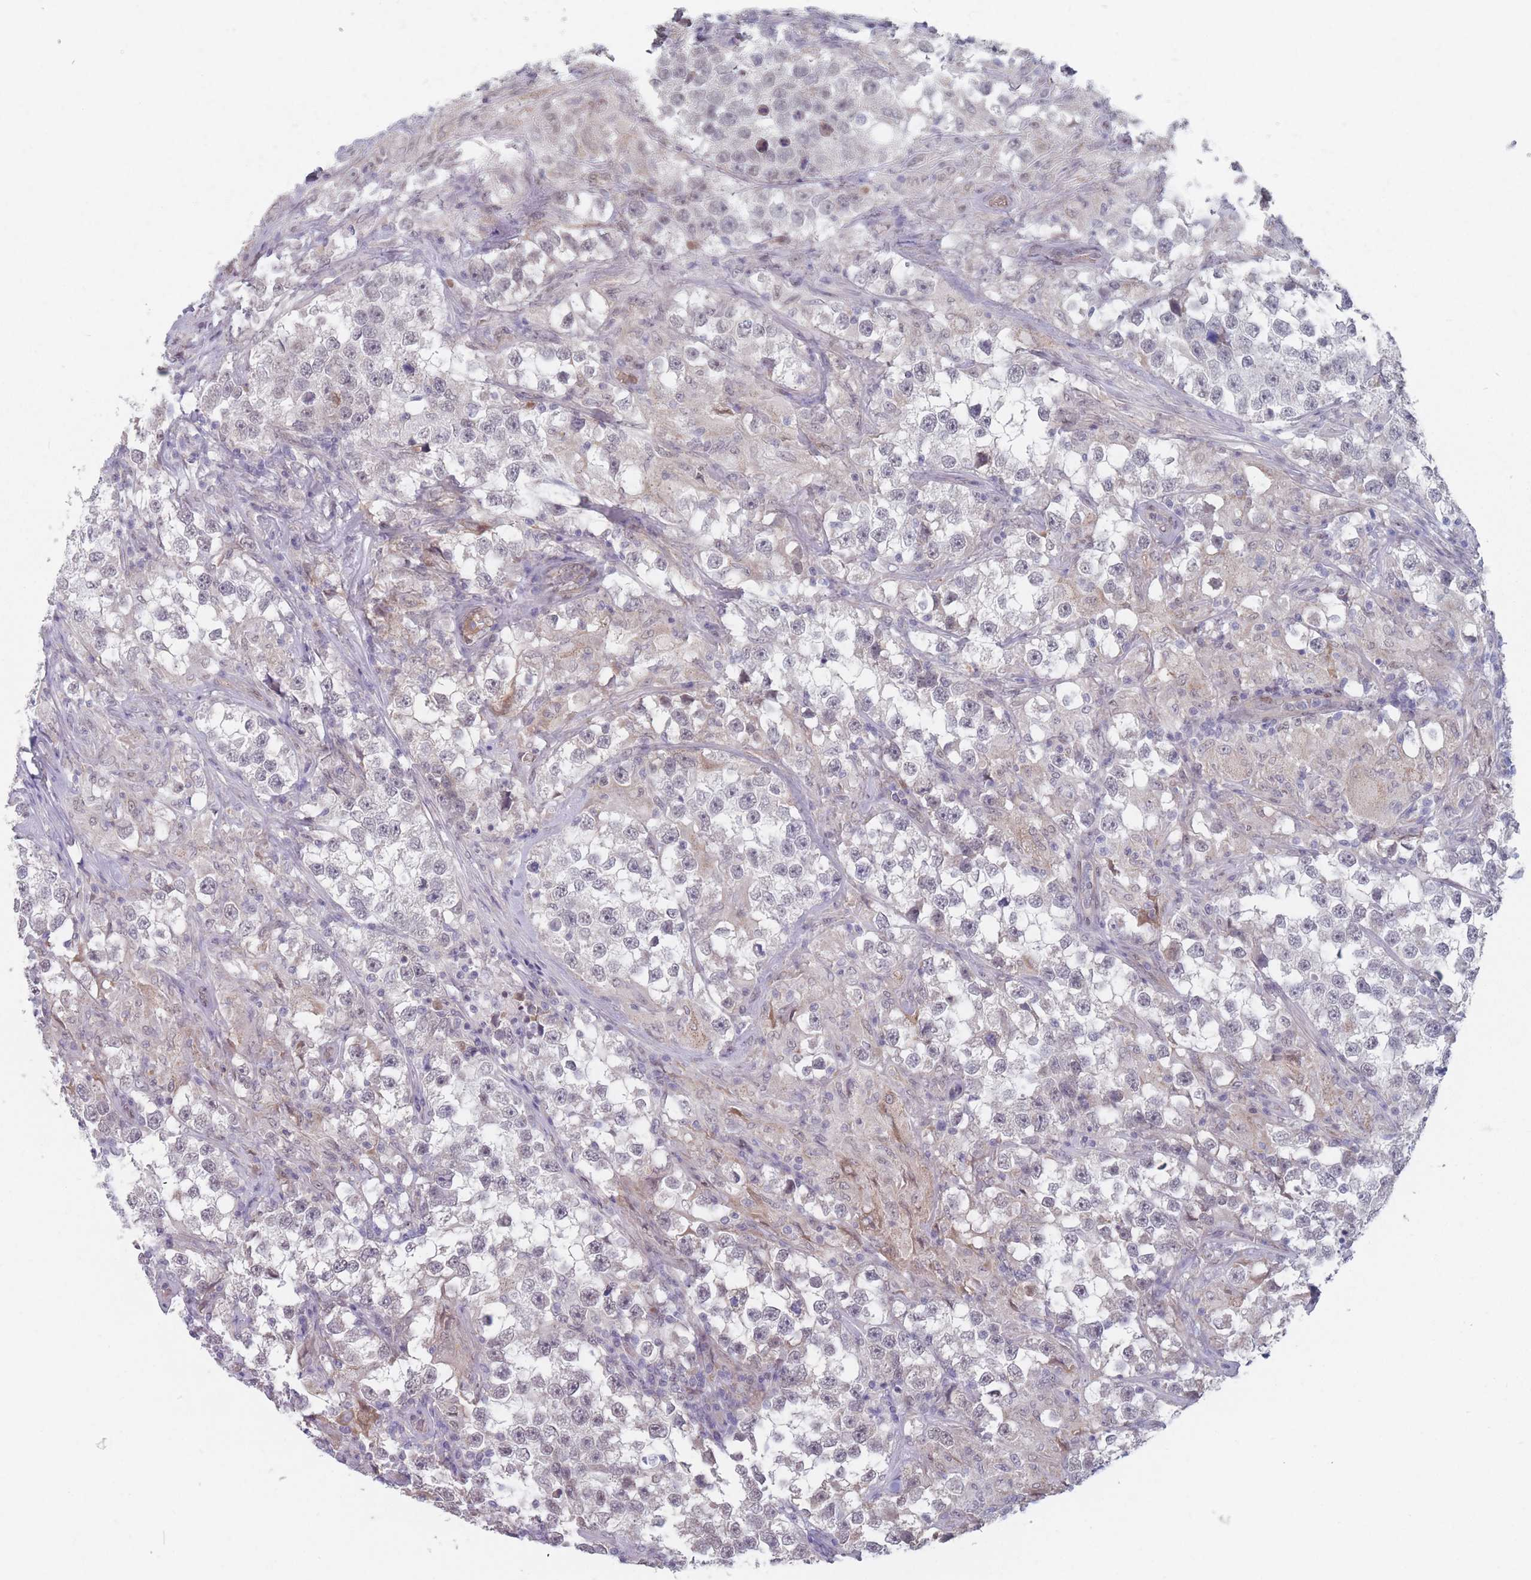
{"staining": {"intensity": "negative", "quantity": "none", "location": "none"}, "tissue": "testis cancer", "cell_type": "Tumor cells", "image_type": "cancer", "snomed": [{"axis": "morphology", "description": "Seminoma, NOS"}, {"axis": "topography", "description": "Testis"}], "caption": "Immunohistochemical staining of testis seminoma shows no significant positivity in tumor cells.", "gene": "ANKRD10", "patient": {"sex": "male", "age": 46}}